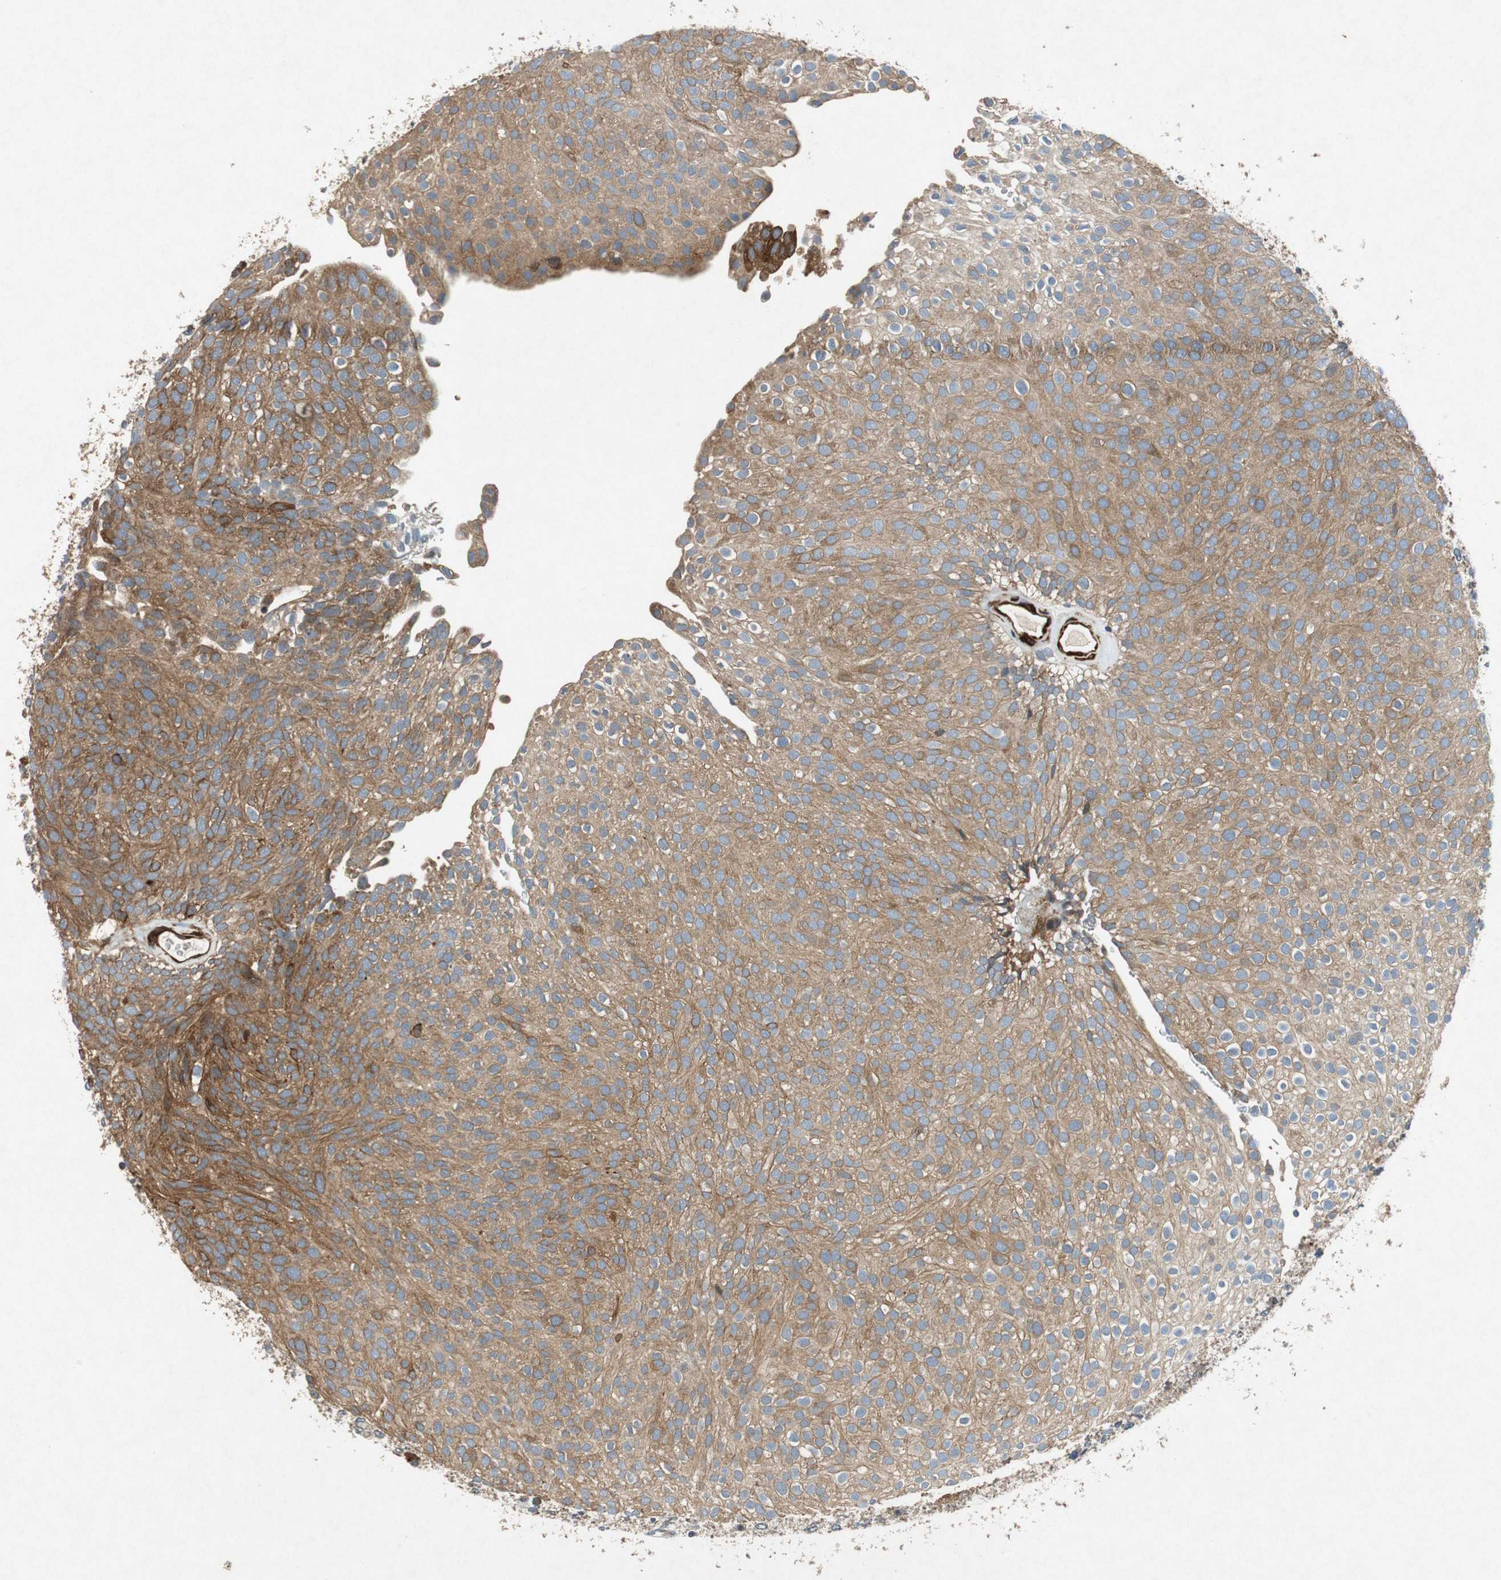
{"staining": {"intensity": "moderate", "quantity": ">75%", "location": "cytoplasmic/membranous"}, "tissue": "urothelial cancer", "cell_type": "Tumor cells", "image_type": "cancer", "snomed": [{"axis": "morphology", "description": "Urothelial carcinoma, Low grade"}, {"axis": "topography", "description": "Urinary bladder"}], "caption": "High-magnification brightfield microscopy of low-grade urothelial carcinoma stained with DAB (3,3'-diaminobenzidine) (brown) and counterstained with hematoxylin (blue). tumor cells exhibit moderate cytoplasmic/membranous staining is present in about>75% of cells.", "gene": "TUBA4A", "patient": {"sex": "male", "age": 78}}